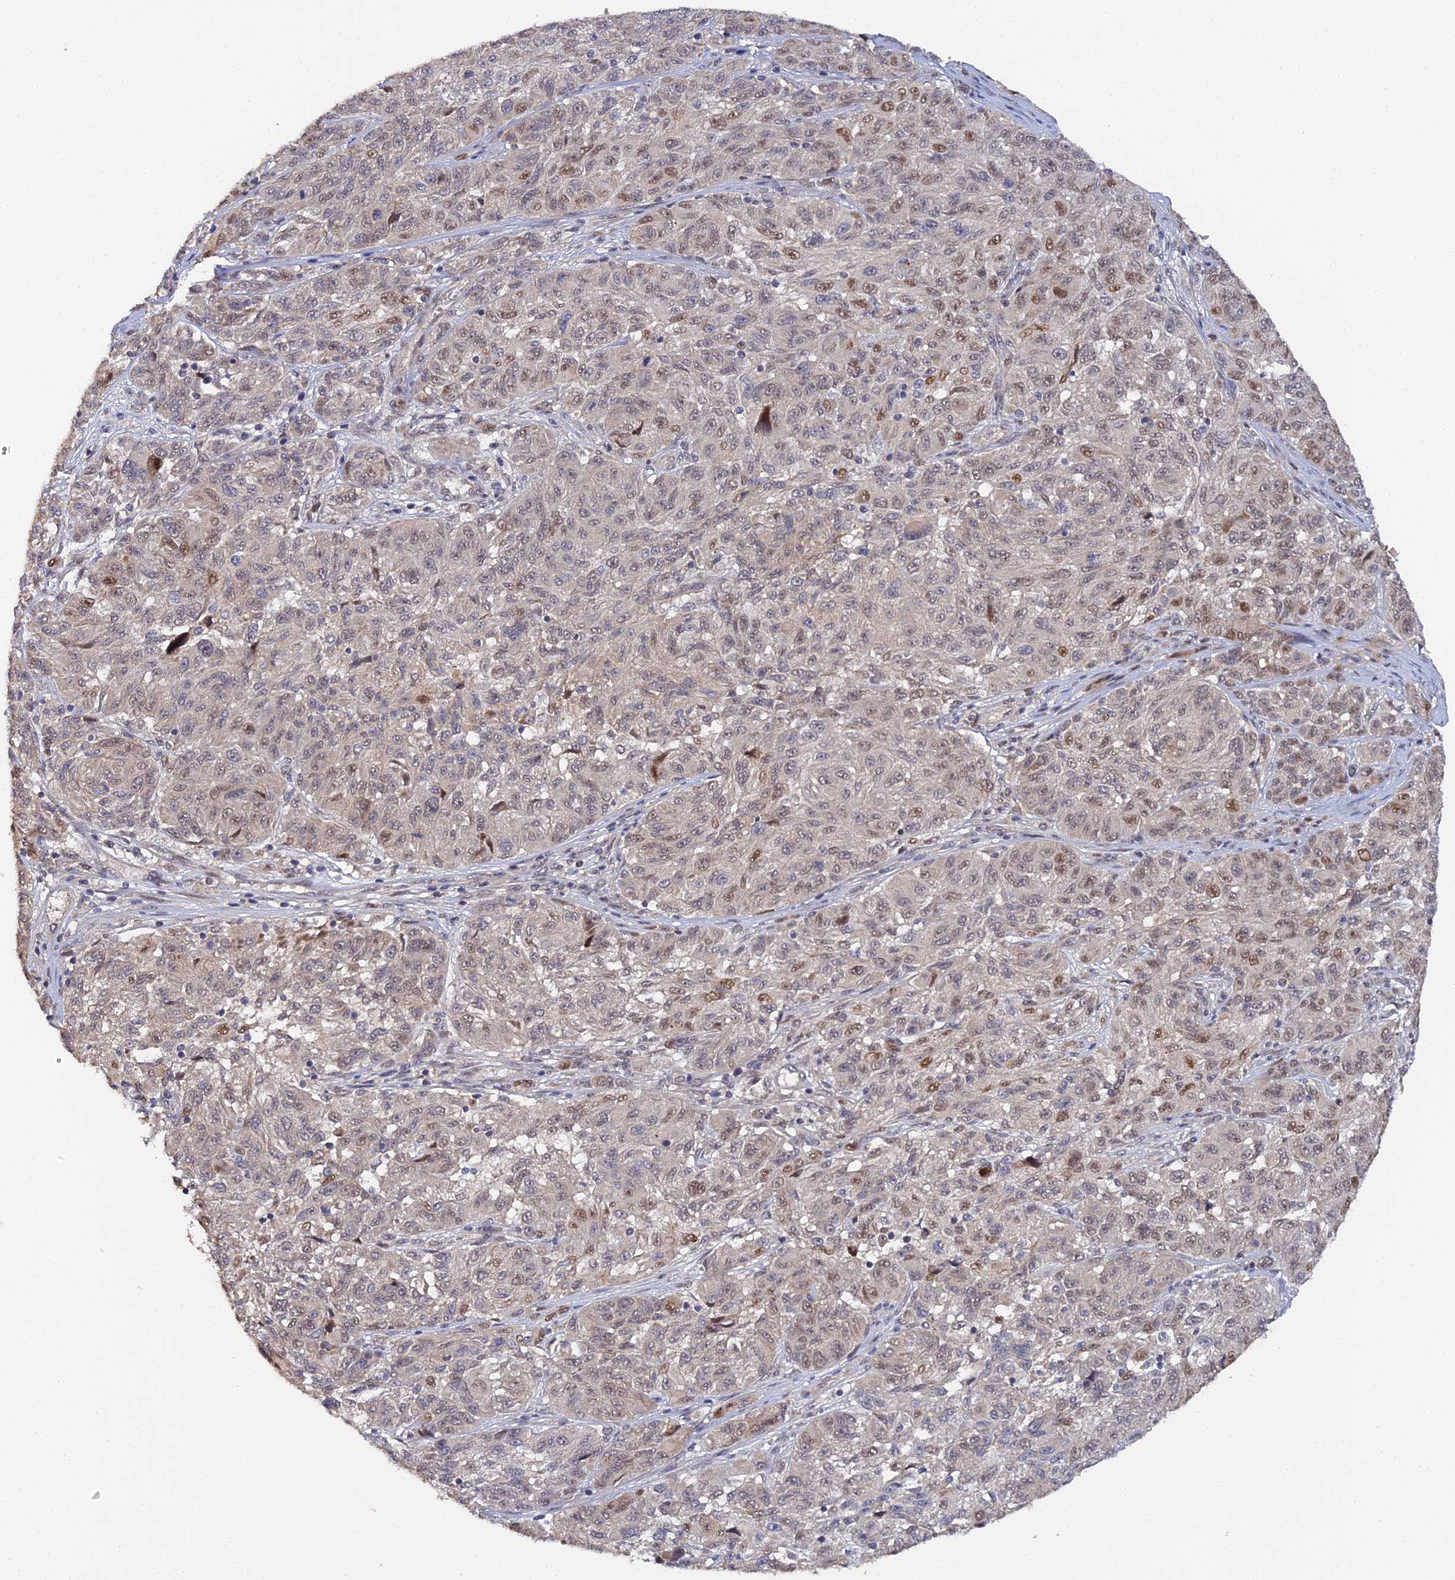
{"staining": {"intensity": "moderate", "quantity": "<25%", "location": "nuclear"}, "tissue": "melanoma", "cell_type": "Tumor cells", "image_type": "cancer", "snomed": [{"axis": "morphology", "description": "Malignant melanoma, NOS"}, {"axis": "topography", "description": "Skin"}], "caption": "A low amount of moderate nuclear expression is present in approximately <25% of tumor cells in melanoma tissue.", "gene": "ERCC5", "patient": {"sex": "male", "age": 53}}